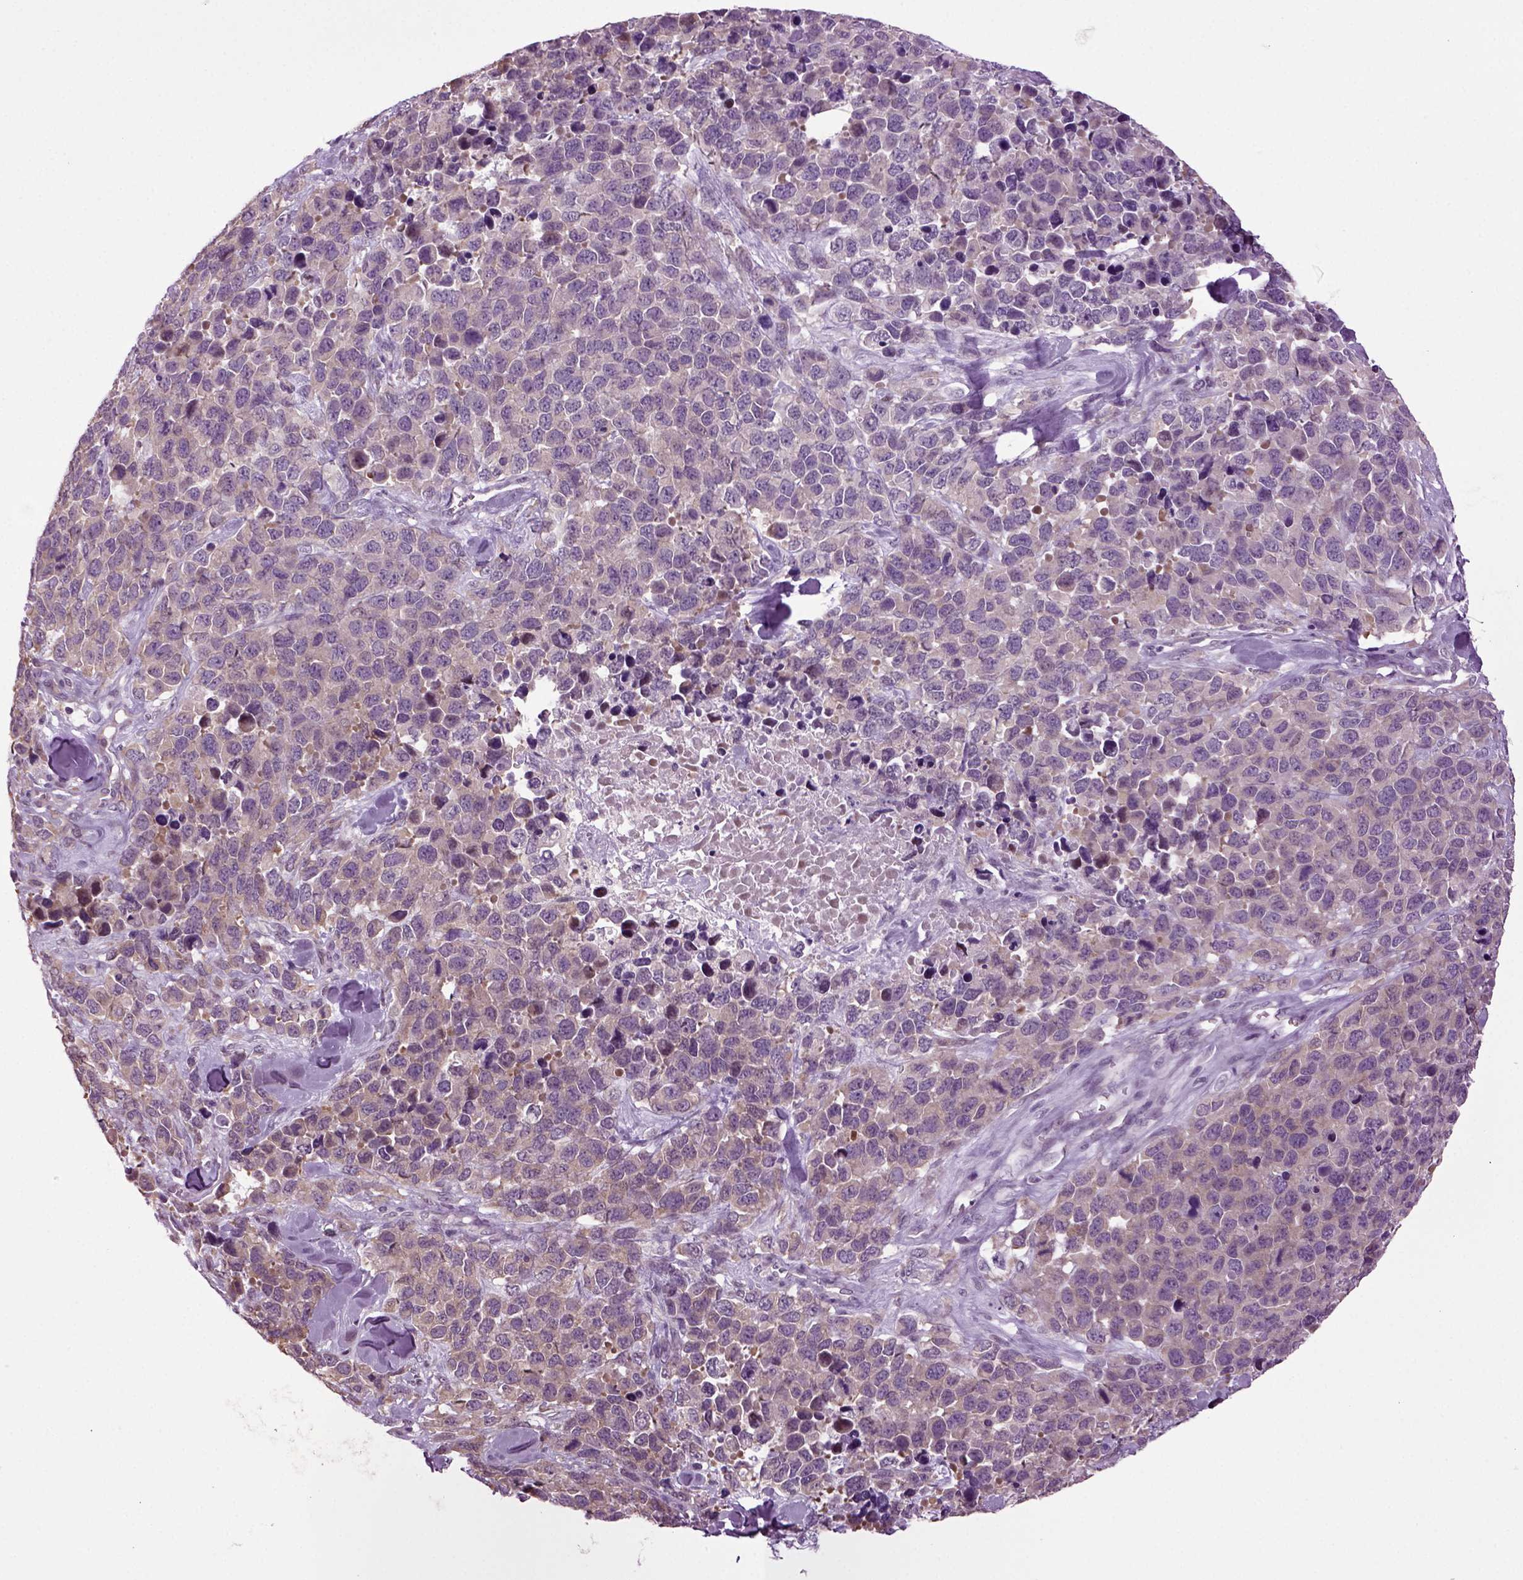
{"staining": {"intensity": "weak", "quantity": "25%-75%", "location": "cytoplasmic/membranous"}, "tissue": "melanoma", "cell_type": "Tumor cells", "image_type": "cancer", "snomed": [{"axis": "morphology", "description": "Malignant melanoma, Metastatic site"}, {"axis": "topography", "description": "Skin"}], "caption": "Immunohistochemical staining of malignant melanoma (metastatic site) displays weak cytoplasmic/membranous protein positivity in about 25%-75% of tumor cells.", "gene": "PLCH2", "patient": {"sex": "male", "age": 84}}